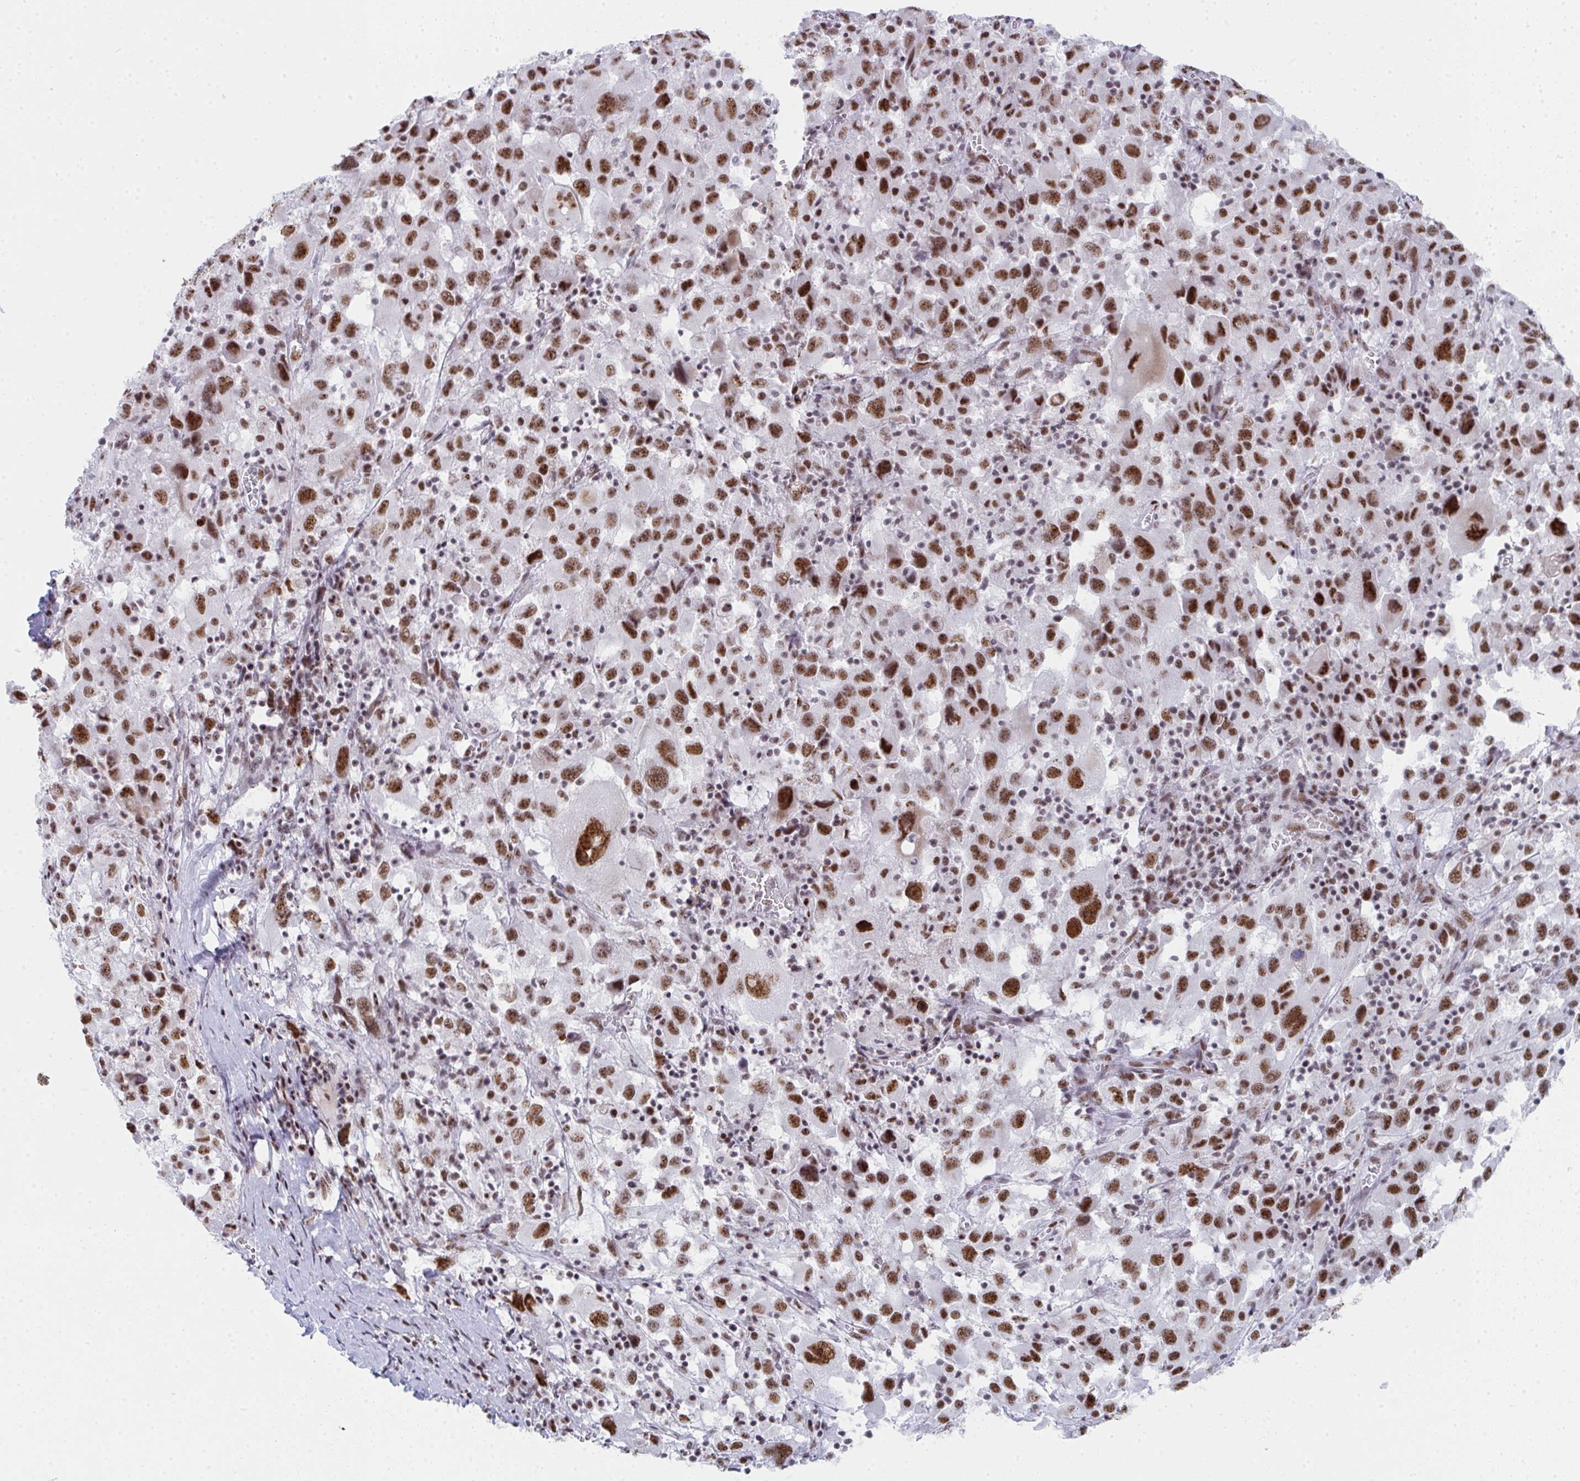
{"staining": {"intensity": "moderate", "quantity": ">75%", "location": "nuclear"}, "tissue": "melanoma", "cell_type": "Tumor cells", "image_type": "cancer", "snomed": [{"axis": "morphology", "description": "Malignant melanoma, Metastatic site"}, {"axis": "topography", "description": "Soft tissue"}], "caption": "Immunohistochemistry (IHC) histopathology image of neoplastic tissue: melanoma stained using immunohistochemistry exhibits medium levels of moderate protein expression localized specifically in the nuclear of tumor cells, appearing as a nuclear brown color.", "gene": "SNRNP70", "patient": {"sex": "male", "age": 50}}